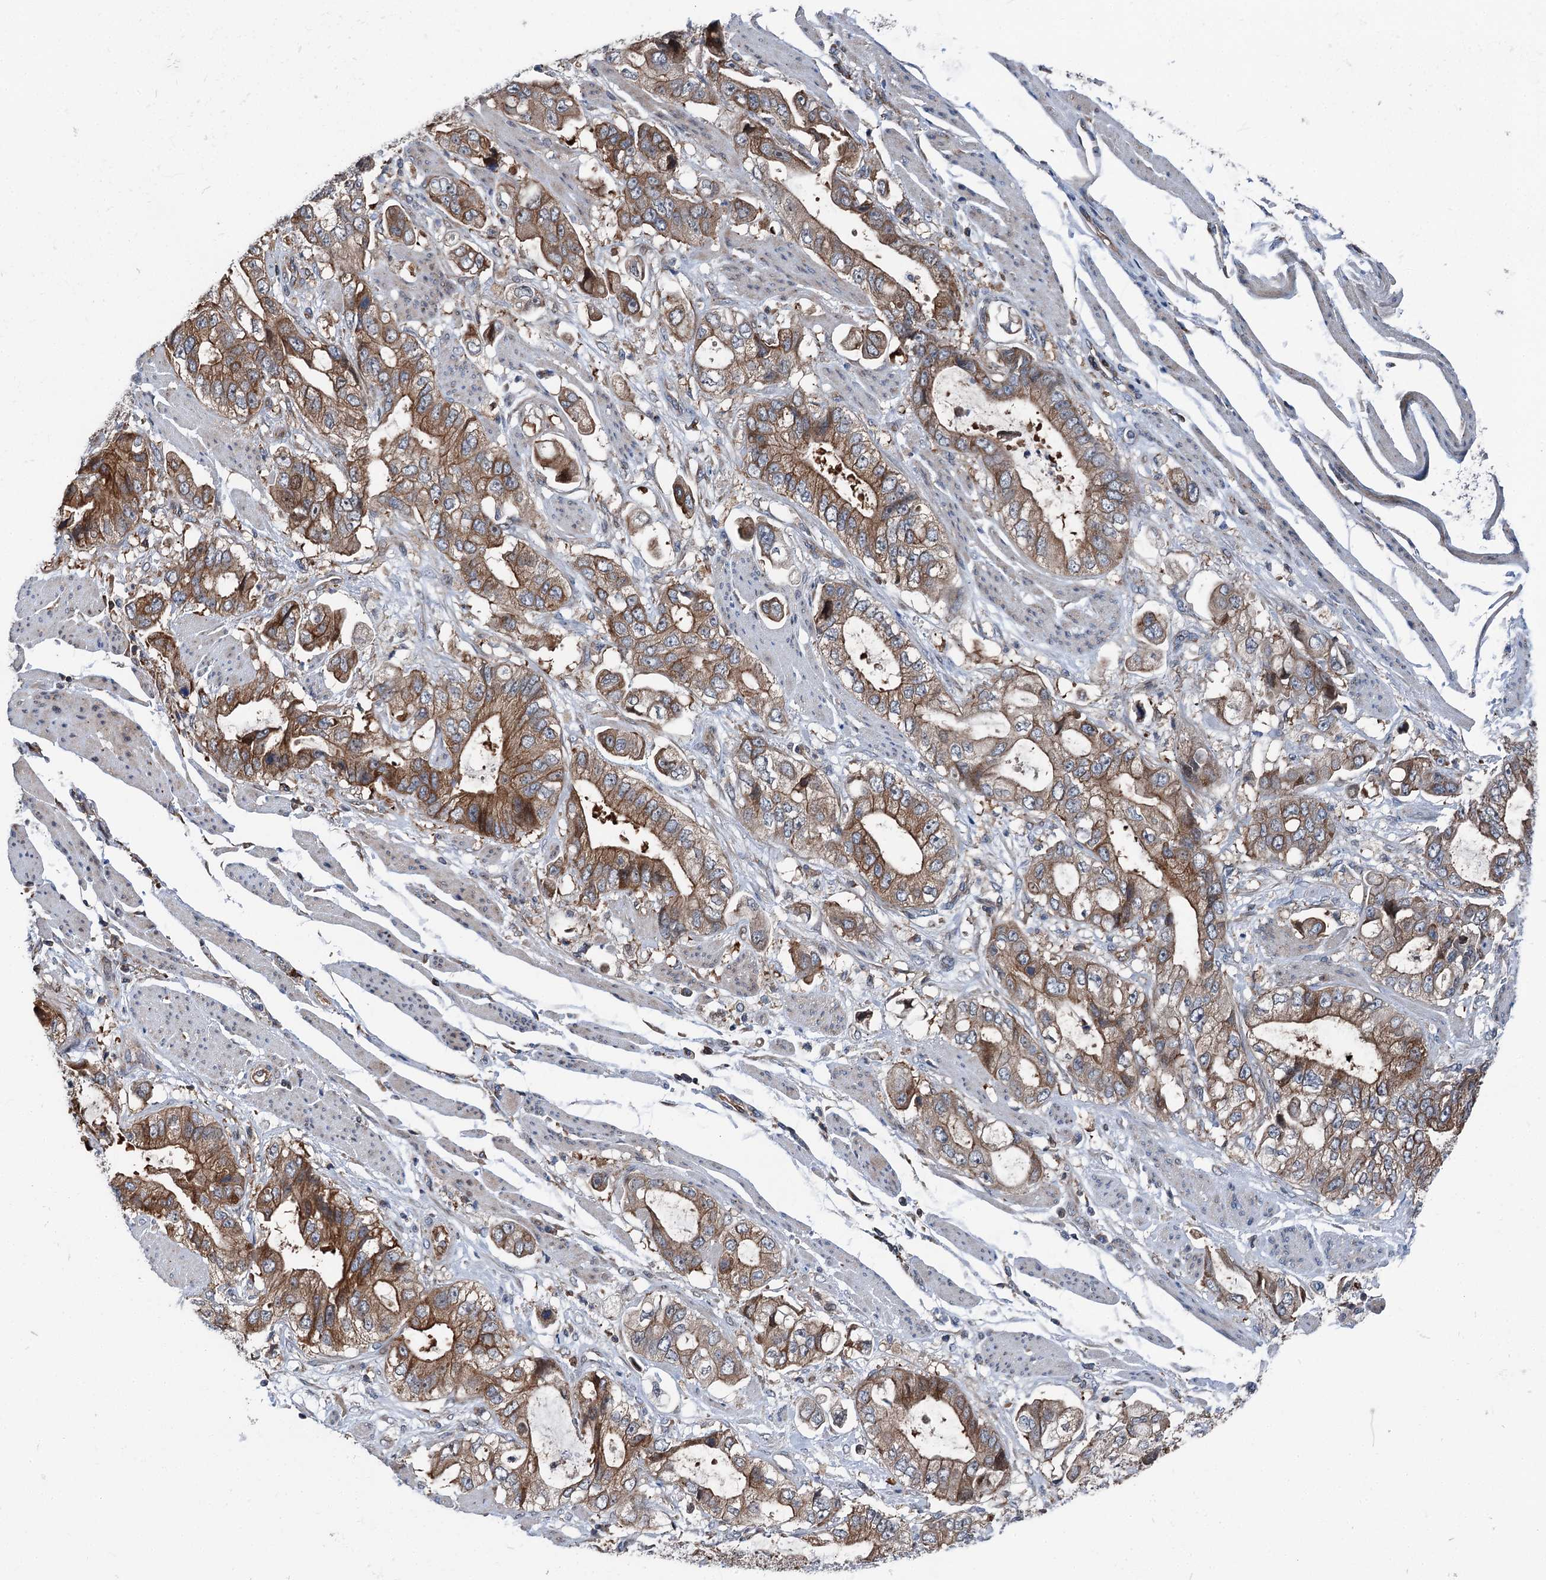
{"staining": {"intensity": "moderate", "quantity": ">75%", "location": "cytoplasmic/membranous"}, "tissue": "stomach cancer", "cell_type": "Tumor cells", "image_type": "cancer", "snomed": [{"axis": "morphology", "description": "Adenocarcinoma, NOS"}, {"axis": "topography", "description": "Stomach"}], "caption": "This is a photomicrograph of immunohistochemistry staining of stomach adenocarcinoma, which shows moderate staining in the cytoplasmic/membranous of tumor cells.", "gene": "POLR1D", "patient": {"sex": "male", "age": 62}}